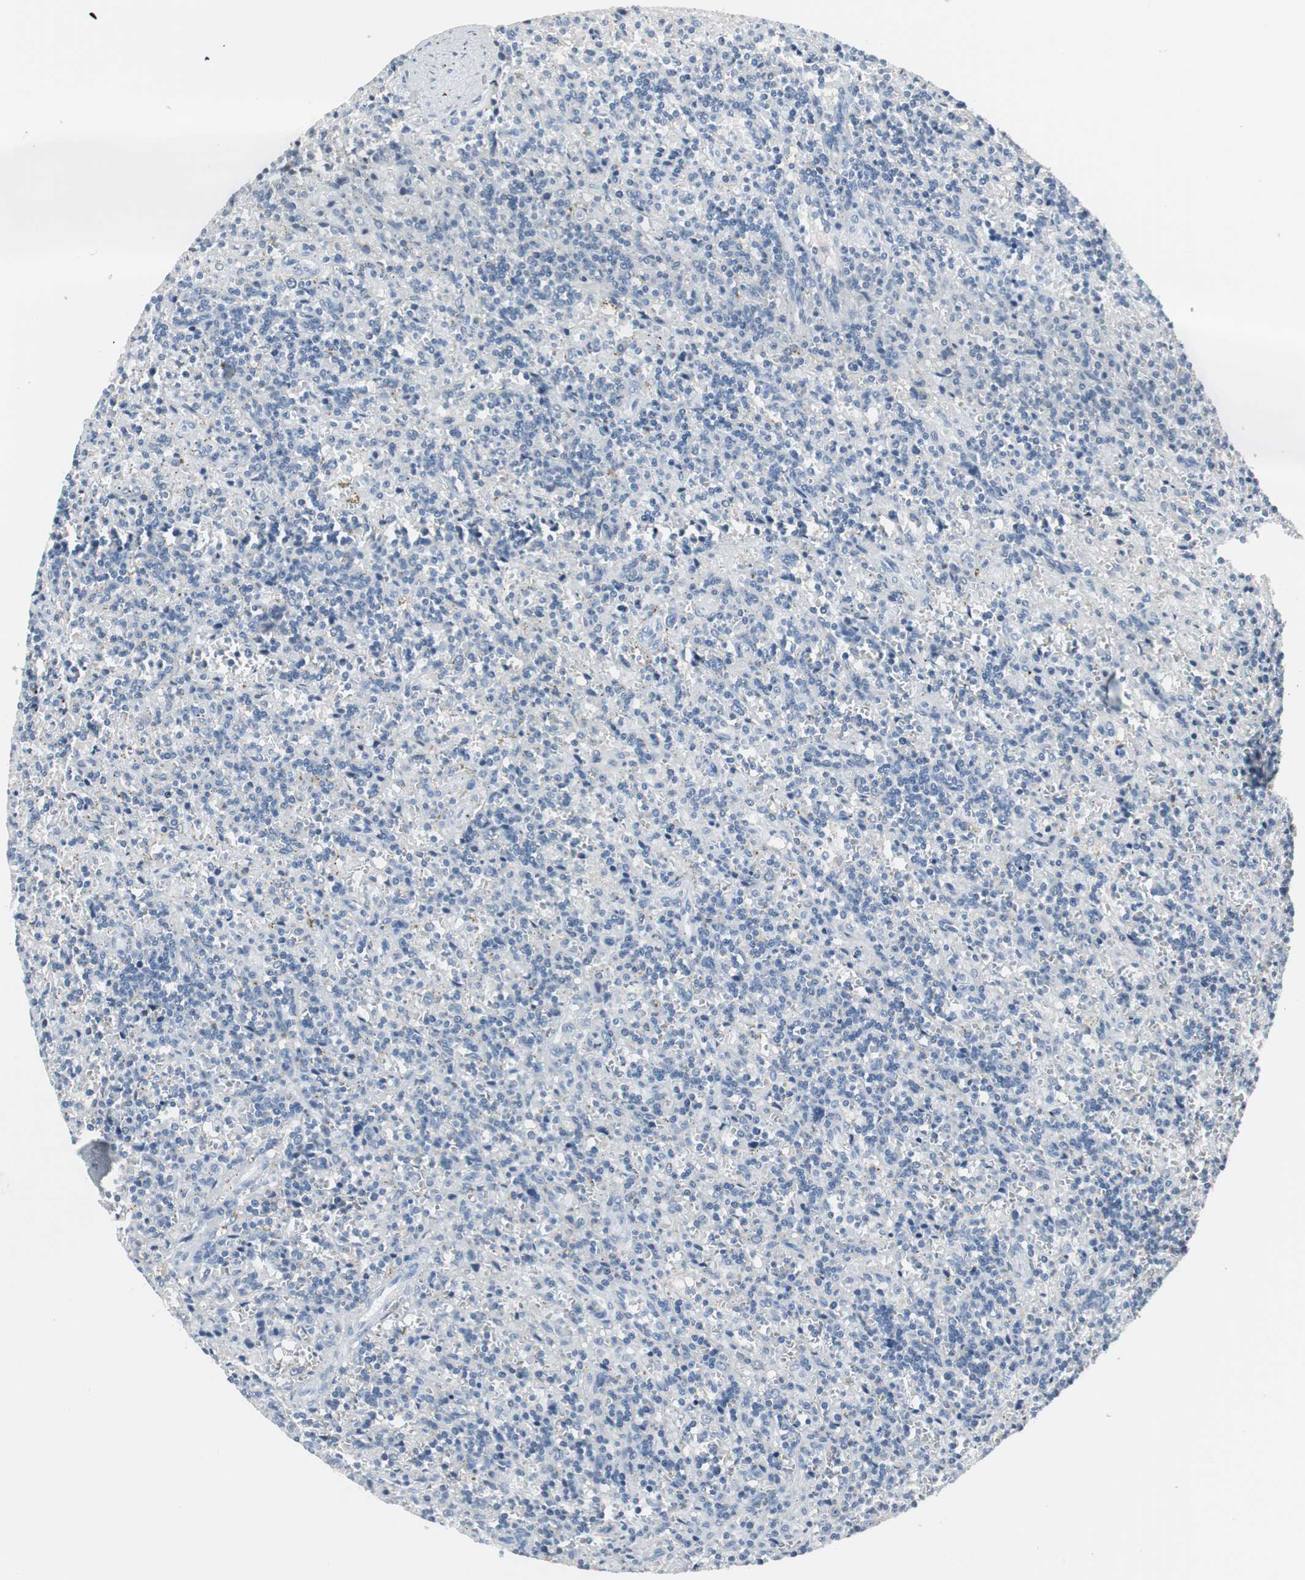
{"staining": {"intensity": "negative", "quantity": "none", "location": "none"}, "tissue": "lymphoma", "cell_type": "Tumor cells", "image_type": "cancer", "snomed": [{"axis": "morphology", "description": "Malignant lymphoma, non-Hodgkin's type, Low grade"}, {"axis": "topography", "description": "Spleen"}], "caption": "Photomicrograph shows no protein staining in tumor cells of low-grade malignant lymphoma, non-Hodgkin's type tissue.", "gene": "SLC2A5", "patient": {"sex": "male", "age": 73}}